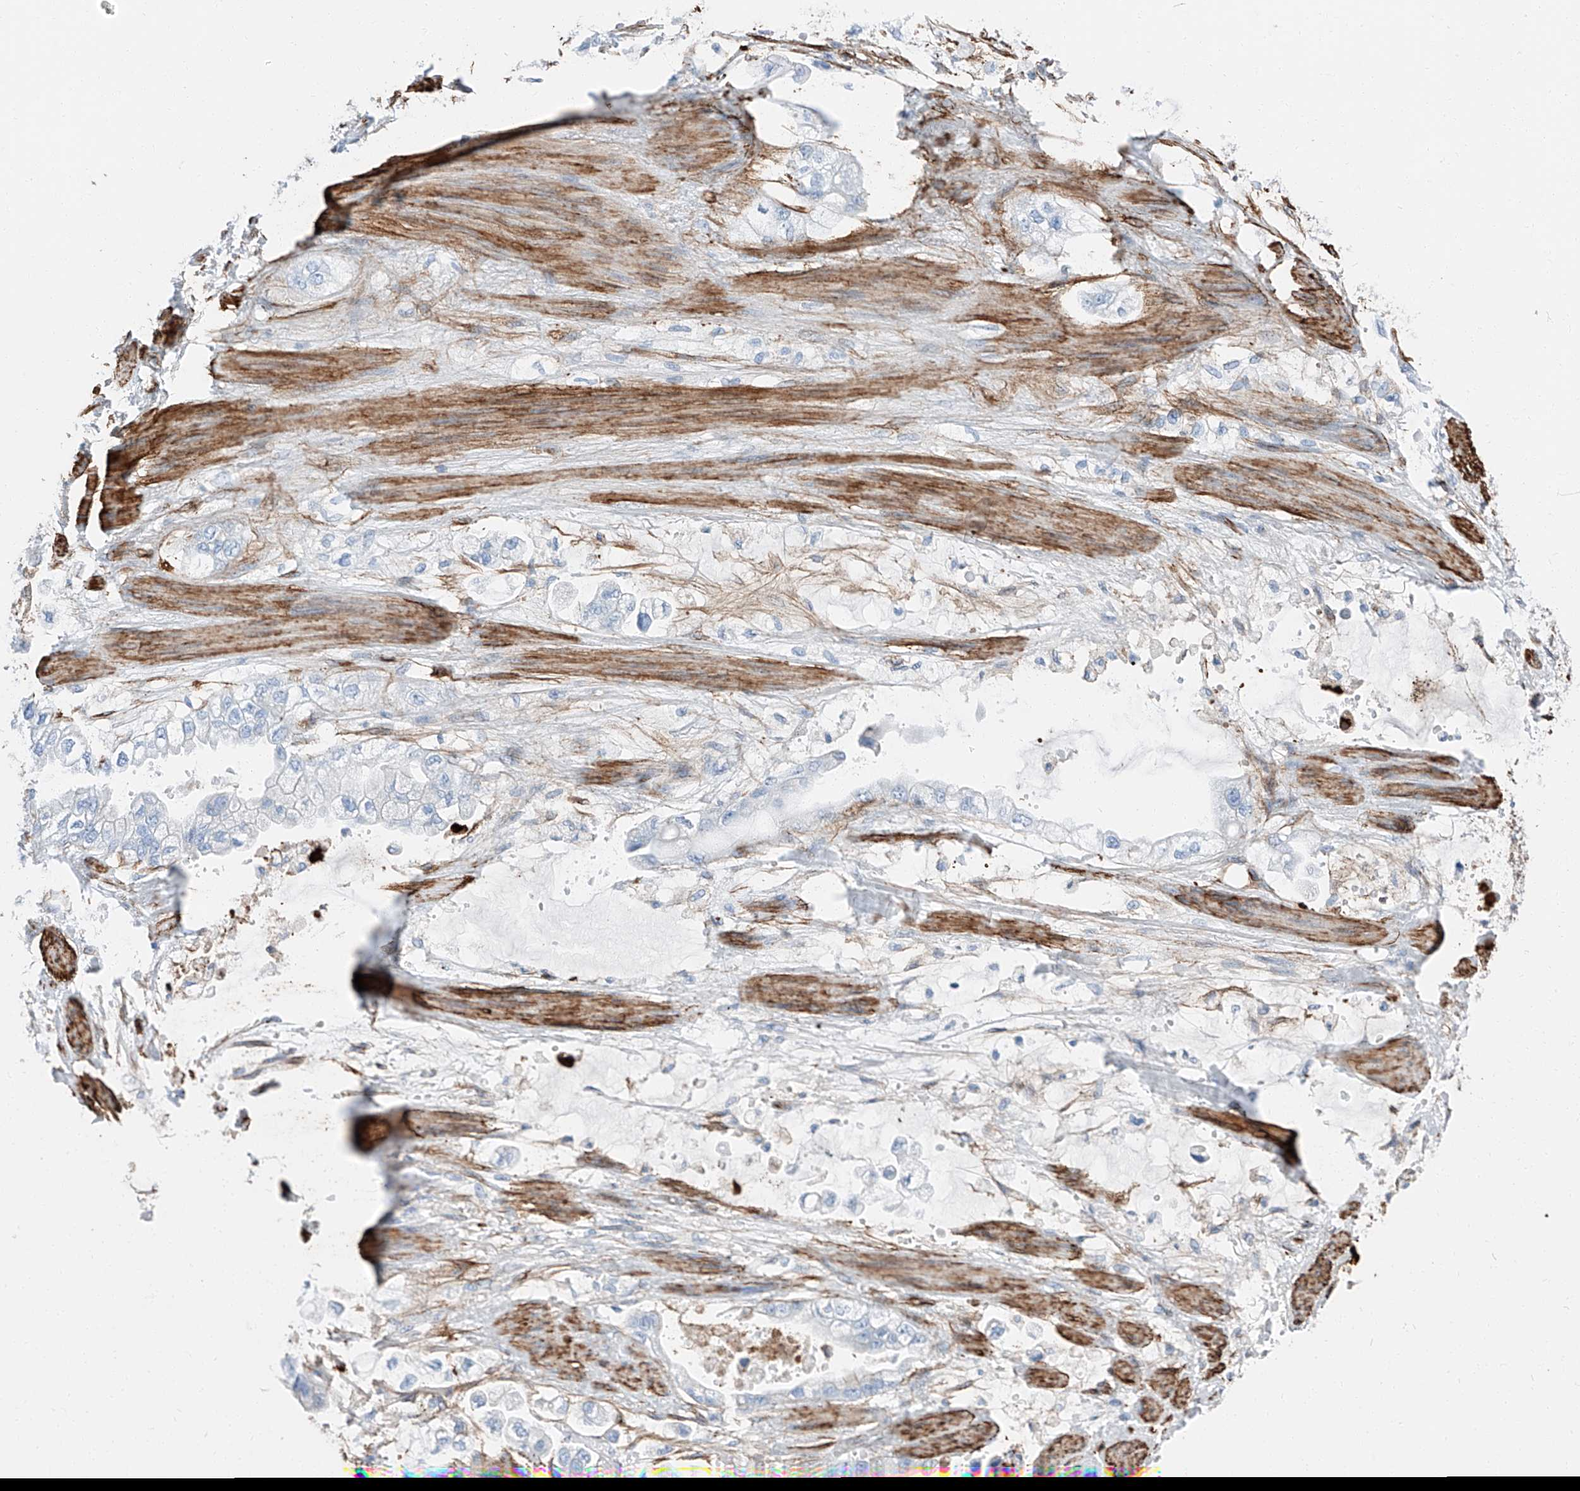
{"staining": {"intensity": "negative", "quantity": "none", "location": "none"}, "tissue": "stomach cancer", "cell_type": "Tumor cells", "image_type": "cancer", "snomed": [{"axis": "morphology", "description": "Adenocarcinoma, NOS"}, {"axis": "topography", "description": "Stomach"}], "caption": "DAB immunohistochemical staining of human stomach cancer (adenocarcinoma) reveals no significant expression in tumor cells.", "gene": "ZNF804A", "patient": {"sex": "male", "age": 62}}